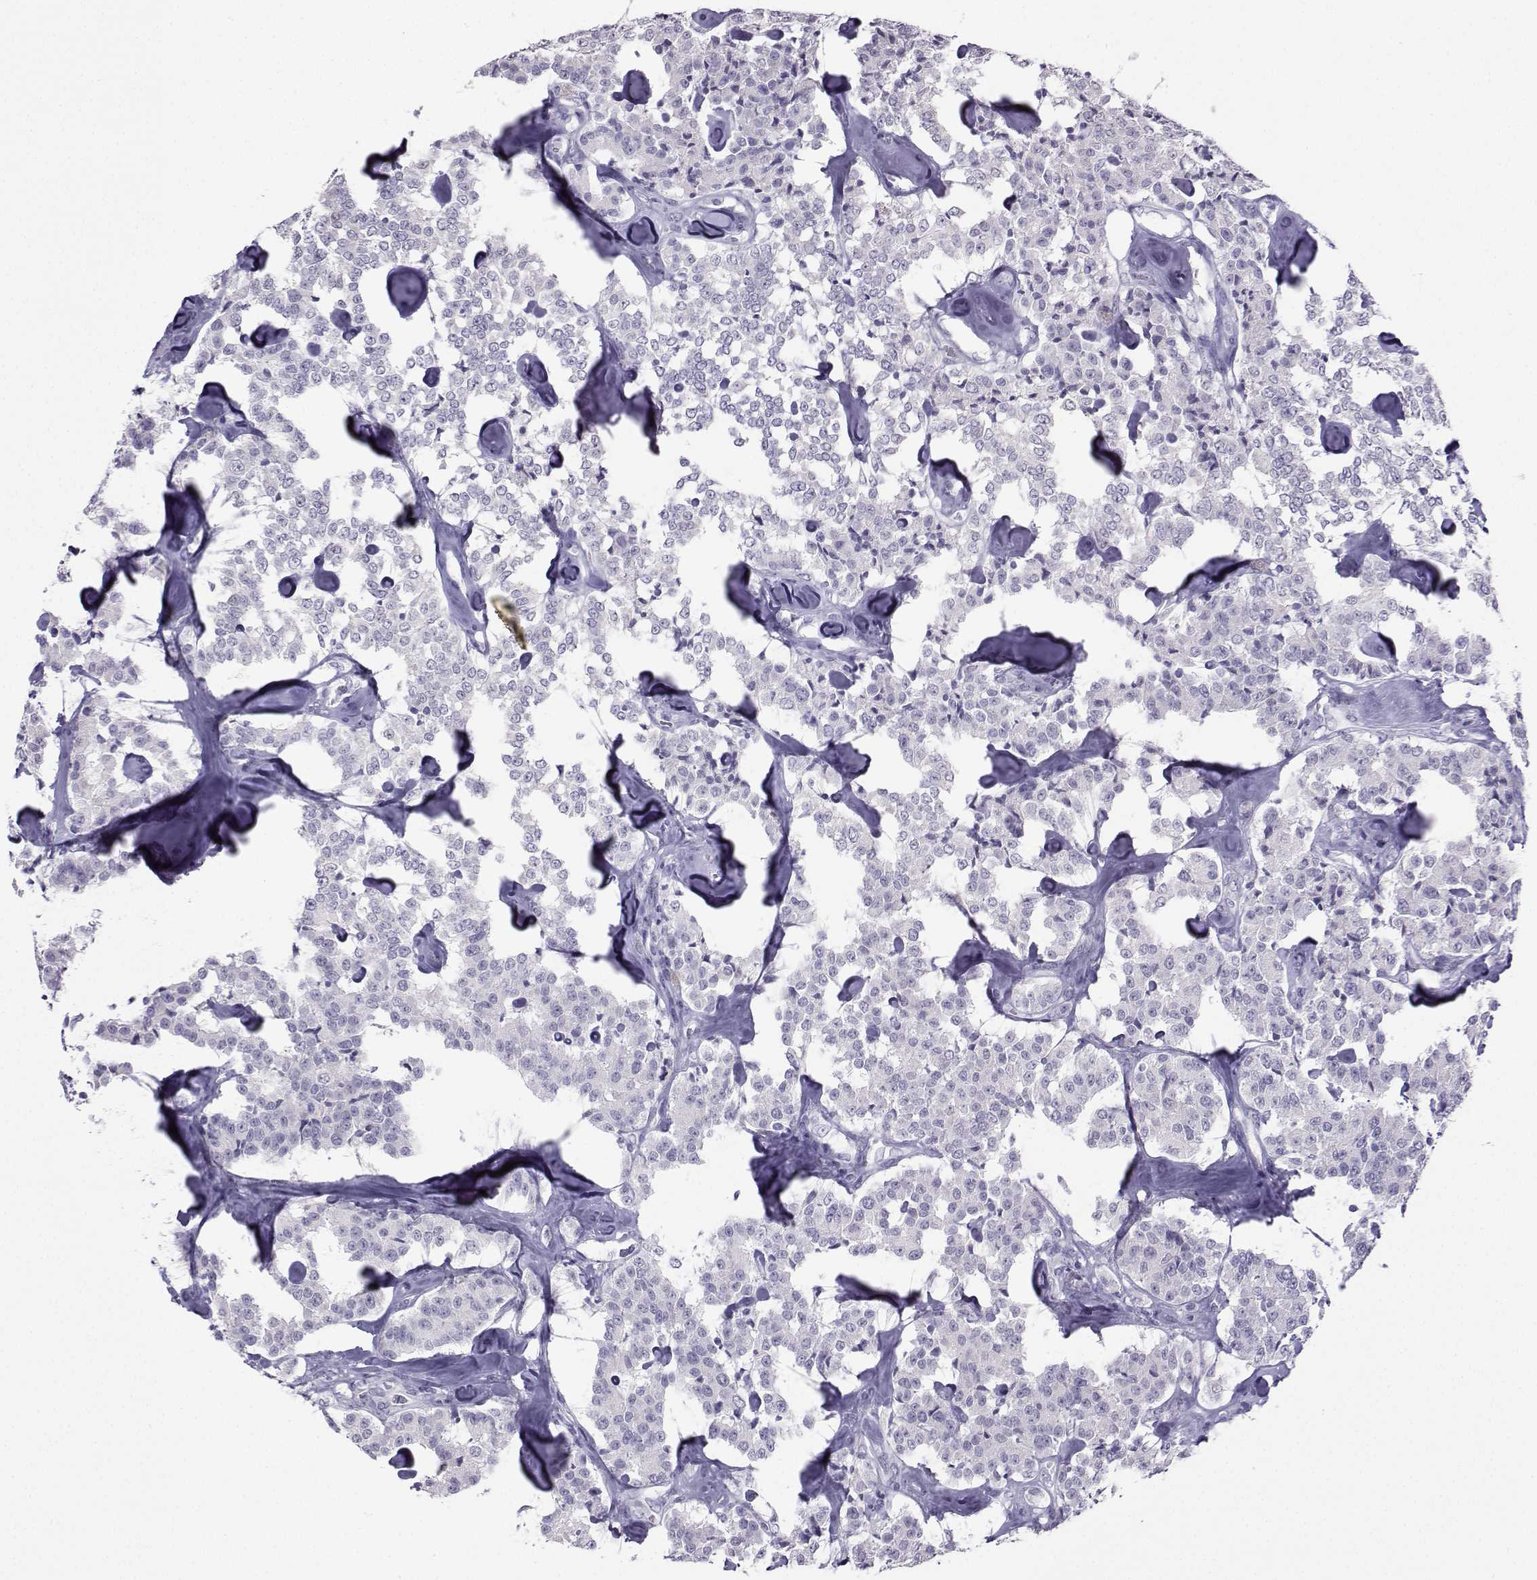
{"staining": {"intensity": "negative", "quantity": "none", "location": "none"}, "tissue": "carcinoid", "cell_type": "Tumor cells", "image_type": "cancer", "snomed": [{"axis": "morphology", "description": "Carcinoid, malignant, NOS"}, {"axis": "topography", "description": "Pancreas"}], "caption": "Carcinoid (malignant) stained for a protein using immunohistochemistry demonstrates no positivity tumor cells.", "gene": "KIF17", "patient": {"sex": "male", "age": 41}}